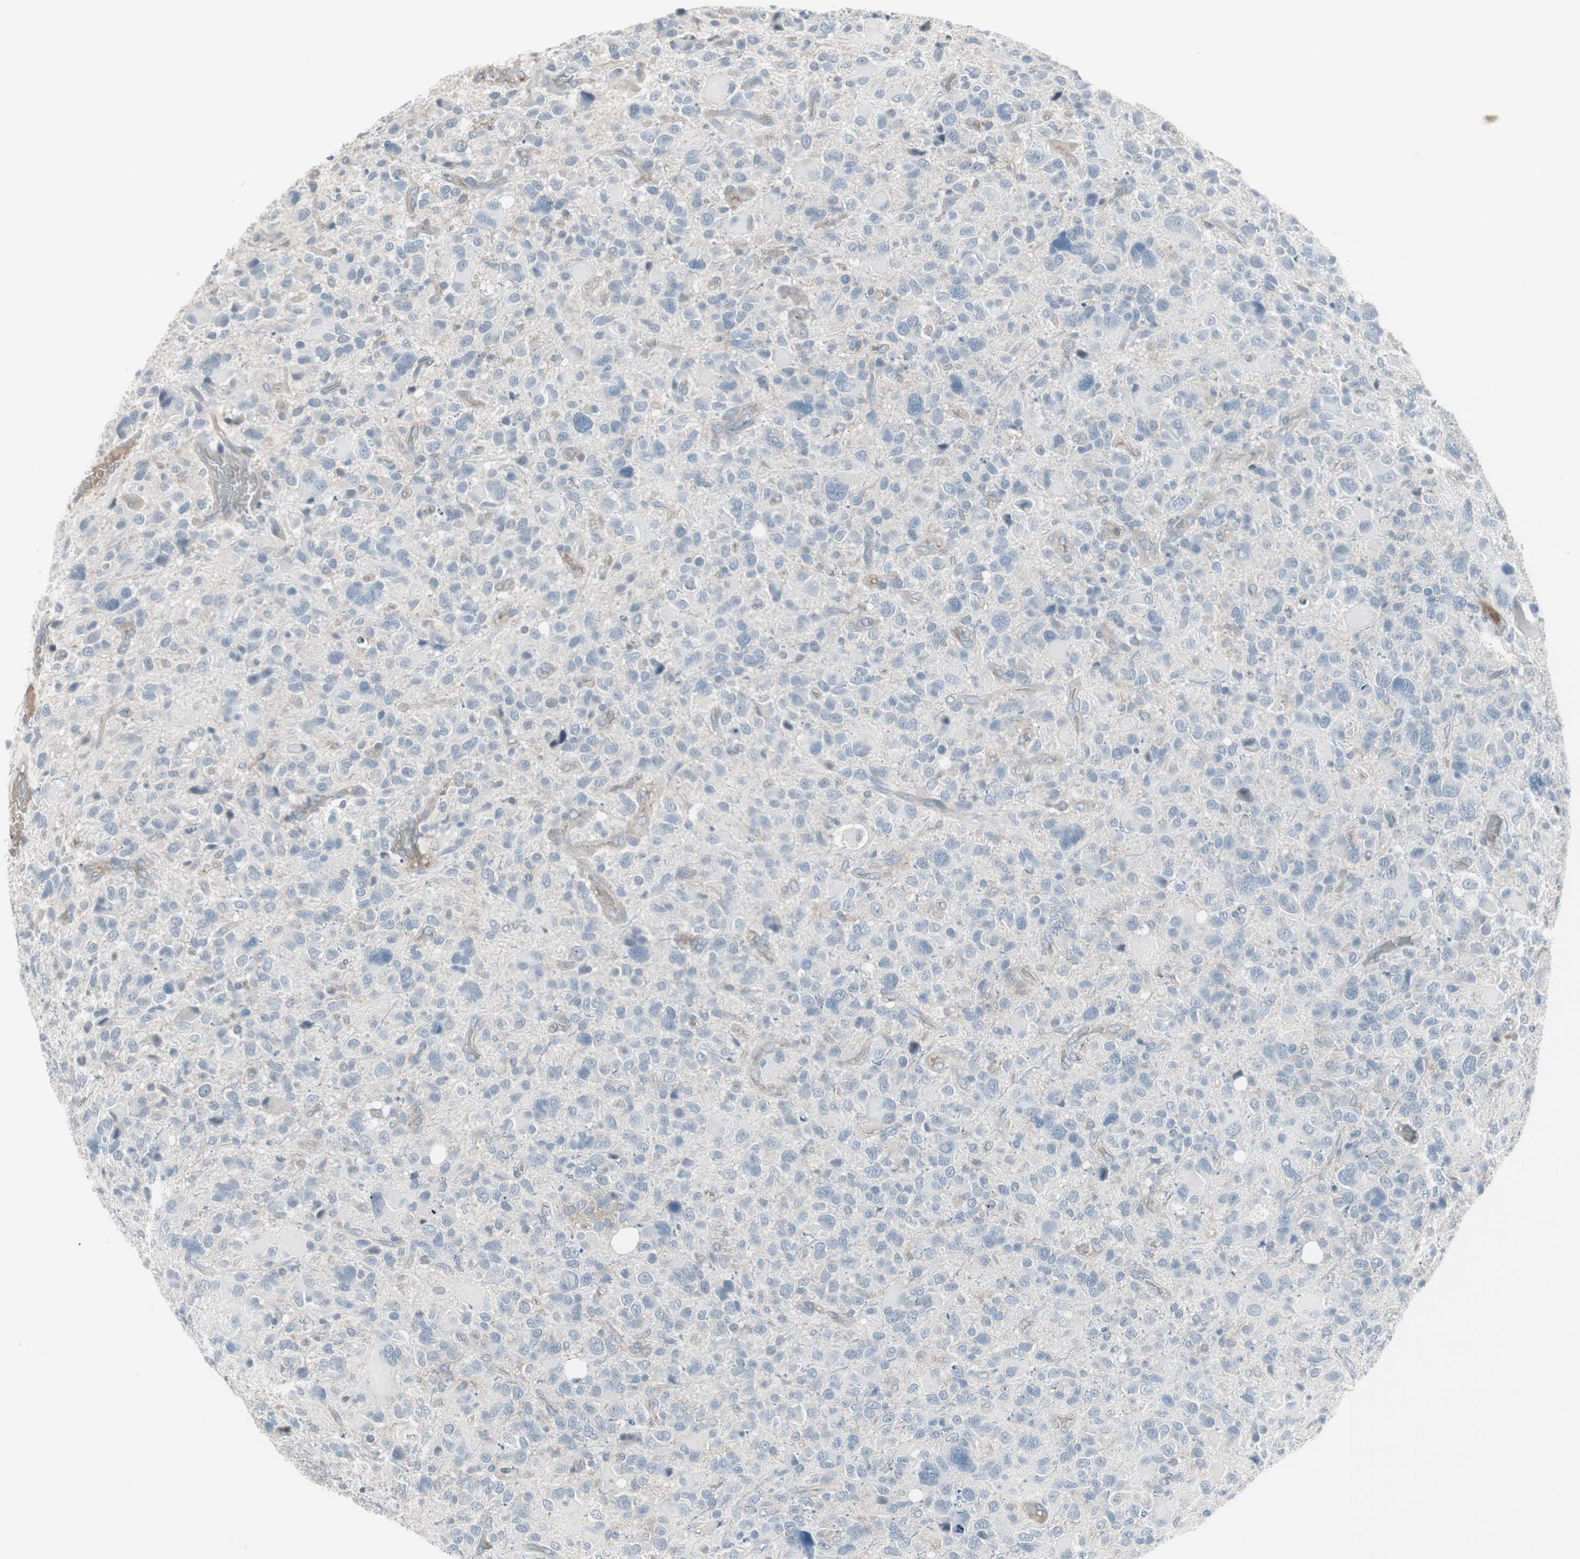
{"staining": {"intensity": "weak", "quantity": "<25%", "location": "cytoplasmic/membranous"}, "tissue": "glioma", "cell_type": "Tumor cells", "image_type": "cancer", "snomed": [{"axis": "morphology", "description": "Glioma, malignant, High grade"}, {"axis": "topography", "description": "Brain"}], "caption": "High power microscopy image of an IHC histopathology image of glioma, revealing no significant positivity in tumor cells.", "gene": "ZSCAN32", "patient": {"sex": "male", "age": 48}}